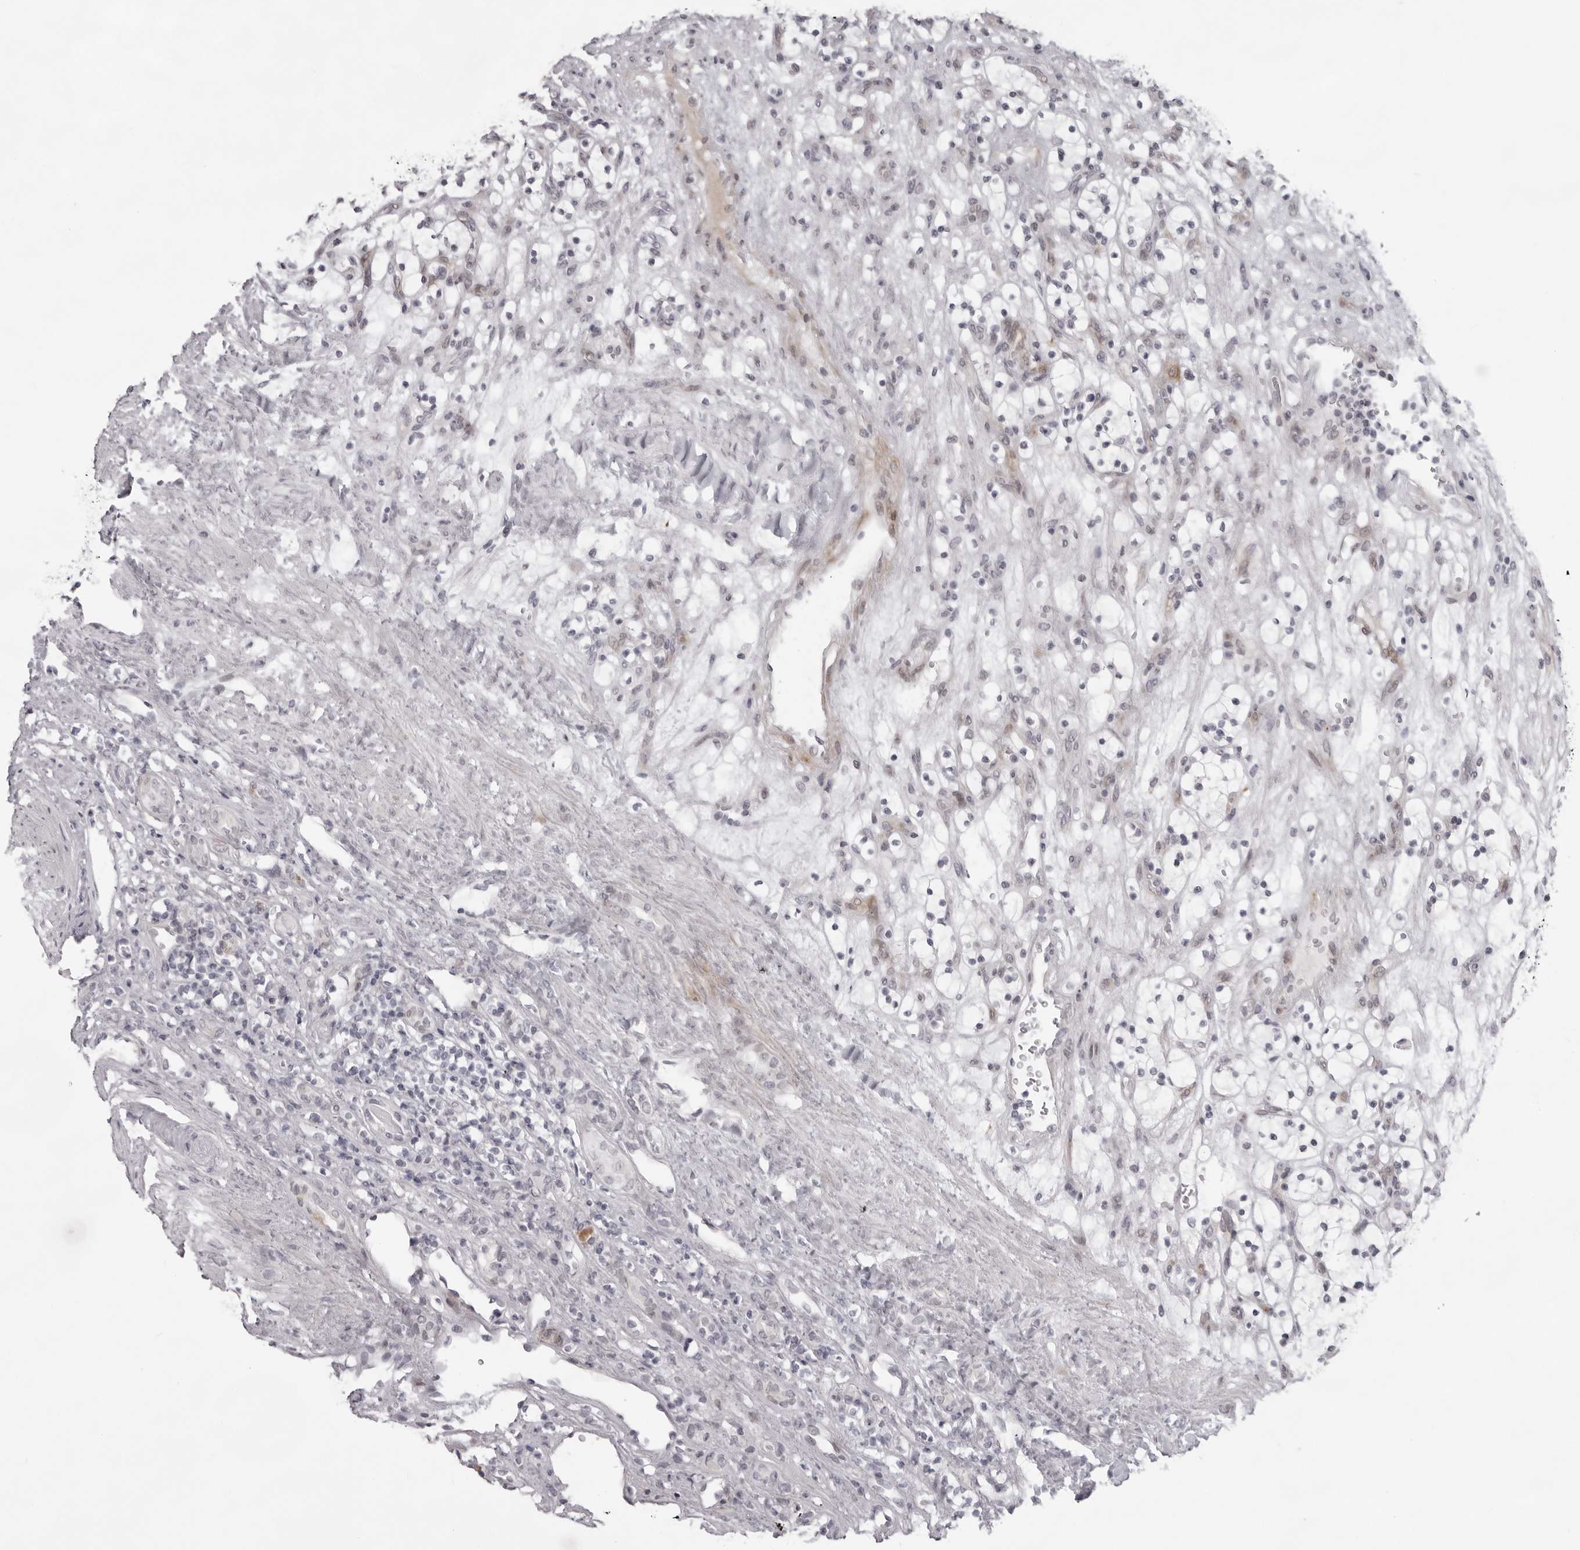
{"staining": {"intensity": "negative", "quantity": "none", "location": "none"}, "tissue": "renal cancer", "cell_type": "Tumor cells", "image_type": "cancer", "snomed": [{"axis": "morphology", "description": "Adenocarcinoma, NOS"}, {"axis": "topography", "description": "Kidney"}], "caption": "Tumor cells show no significant protein expression in renal cancer (adenocarcinoma). (DAB (3,3'-diaminobenzidine) immunohistochemistry visualized using brightfield microscopy, high magnification).", "gene": "NUDT18", "patient": {"sex": "female", "age": 57}}